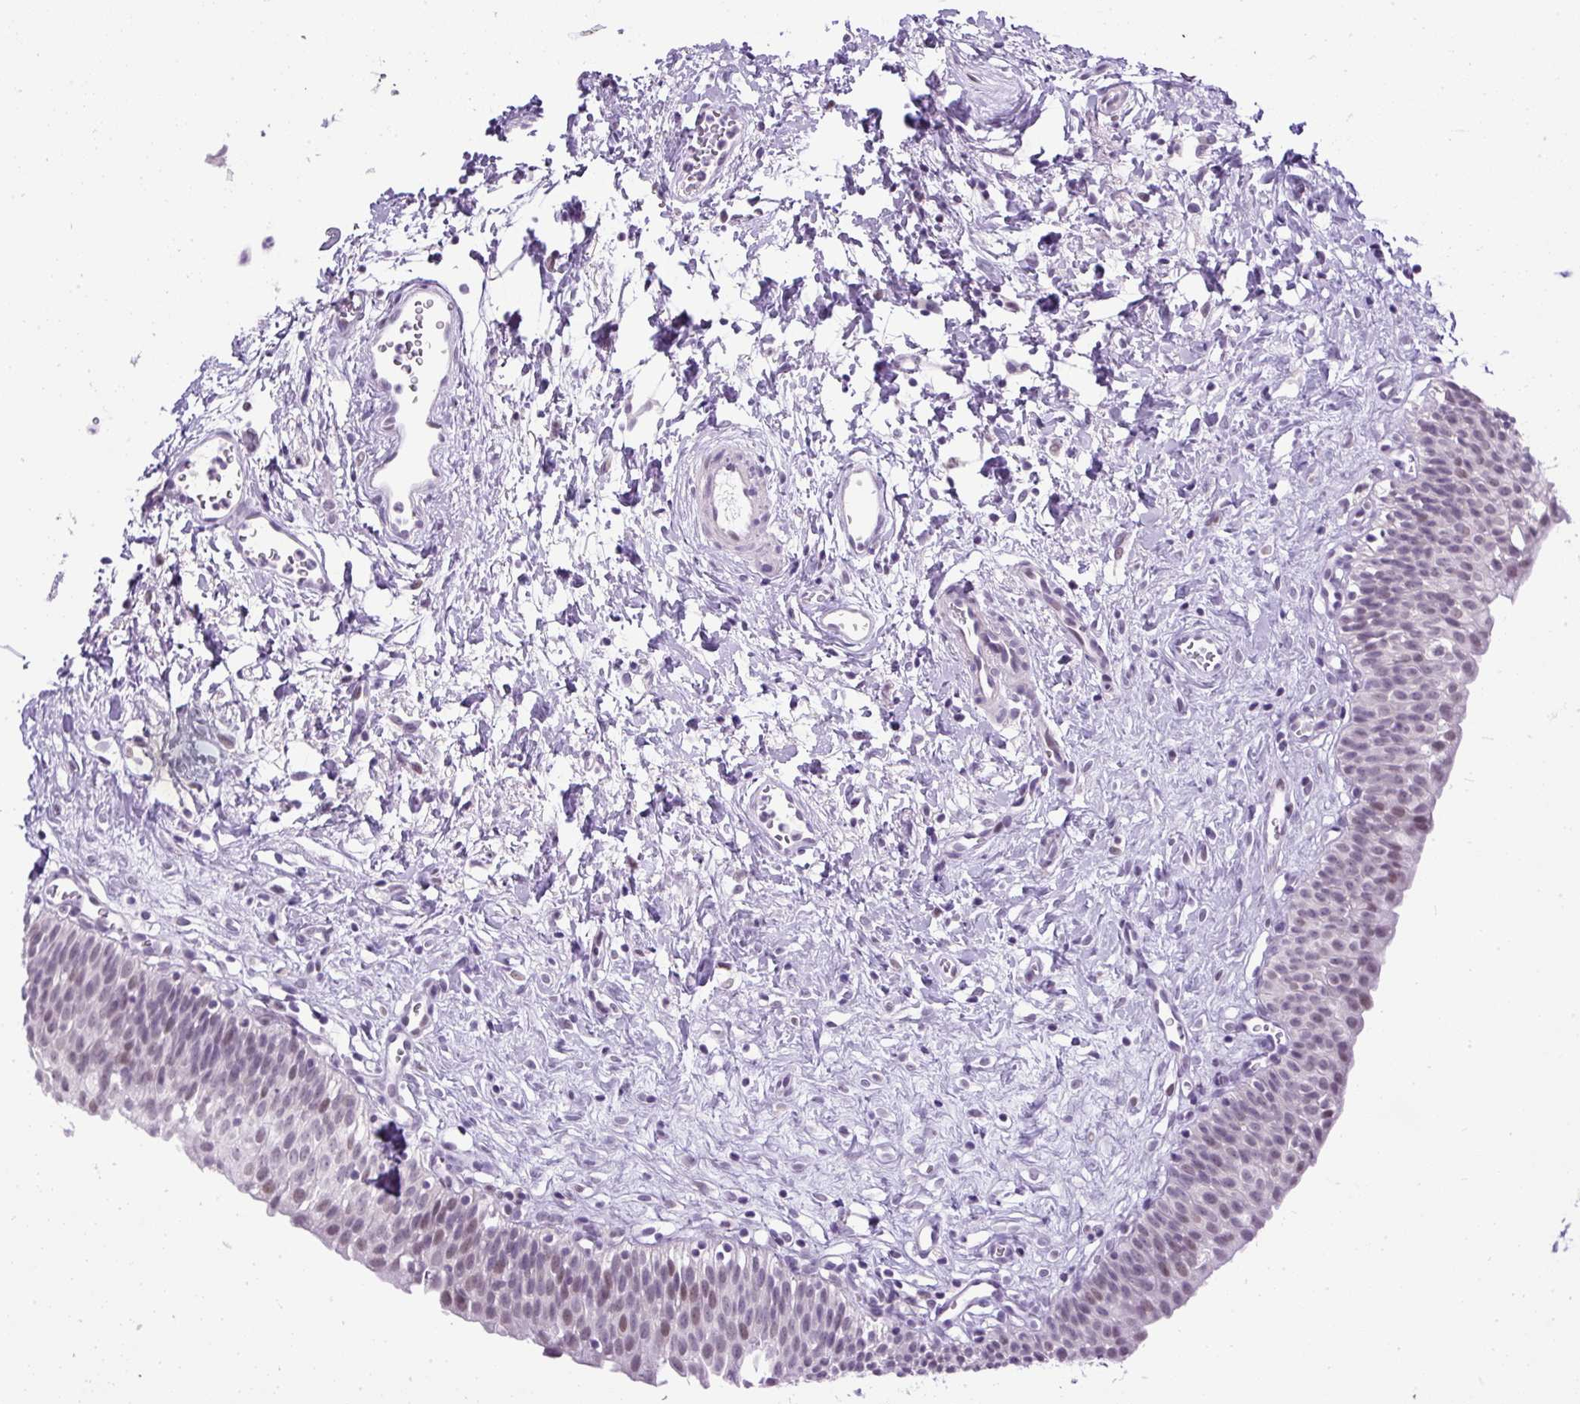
{"staining": {"intensity": "weak", "quantity": "<25%", "location": "nuclear"}, "tissue": "urinary bladder", "cell_type": "Urothelial cells", "image_type": "normal", "snomed": [{"axis": "morphology", "description": "Normal tissue, NOS"}, {"axis": "topography", "description": "Urinary bladder"}], "caption": "There is no significant expression in urothelial cells of urinary bladder. (DAB IHC visualized using brightfield microscopy, high magnification).", "gene": "WNT10B", "patient": {"sex": "male", "age": 51}}